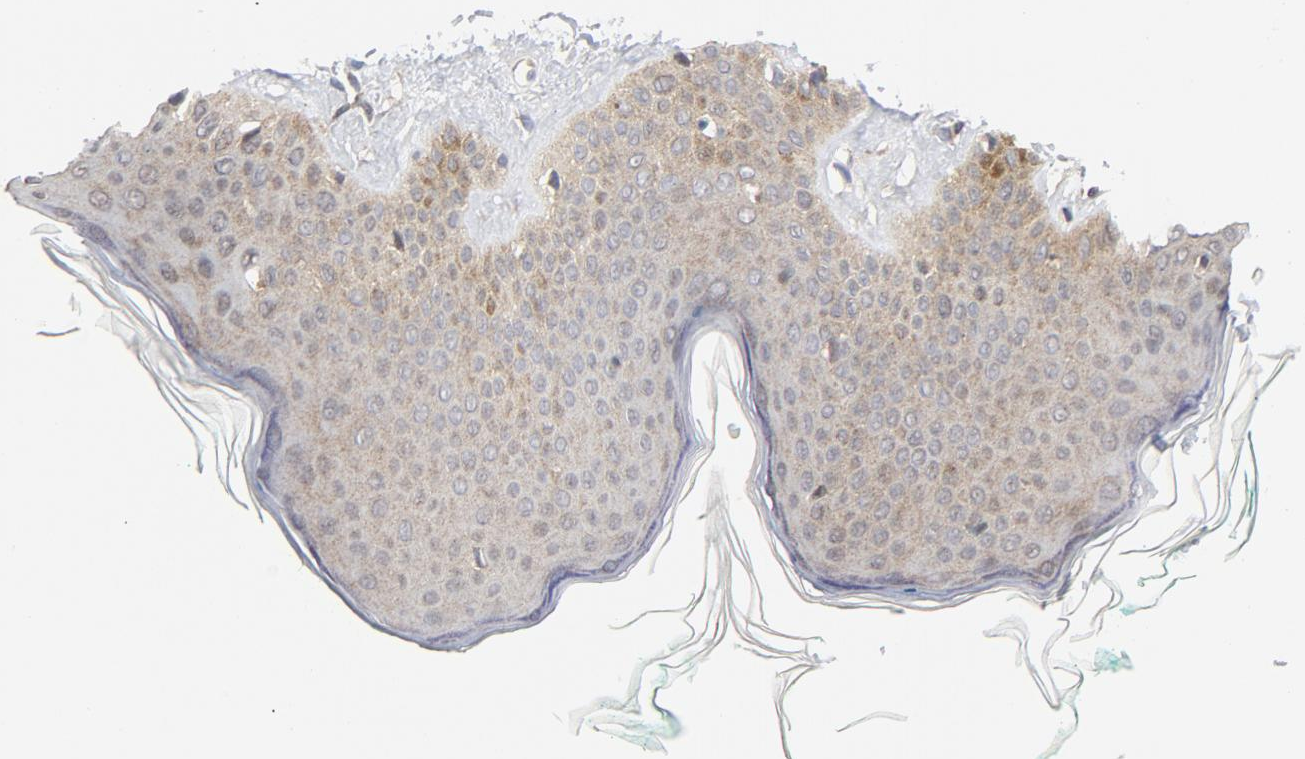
{"staining": {"intensity": "weak", "quantity": ">75%", "location": "cytoplasmic/membranous"}, "tissue": "skin", "cell_type": "Fibroblasts", "image_type": "normal", "snomed": [{"axis": "morphology", "description": "Normal tissue, NOS"}, {"axis": "topography", "description": "Skin"}], "caption": "About >75% of fibroblasts in benign human skin display weak cytoplasmic/membranous protein positivity as visualized by brown immunohistochemical staining.", "gene": "MAP2K7", "patient": {"sex": "male", "age": 71}}